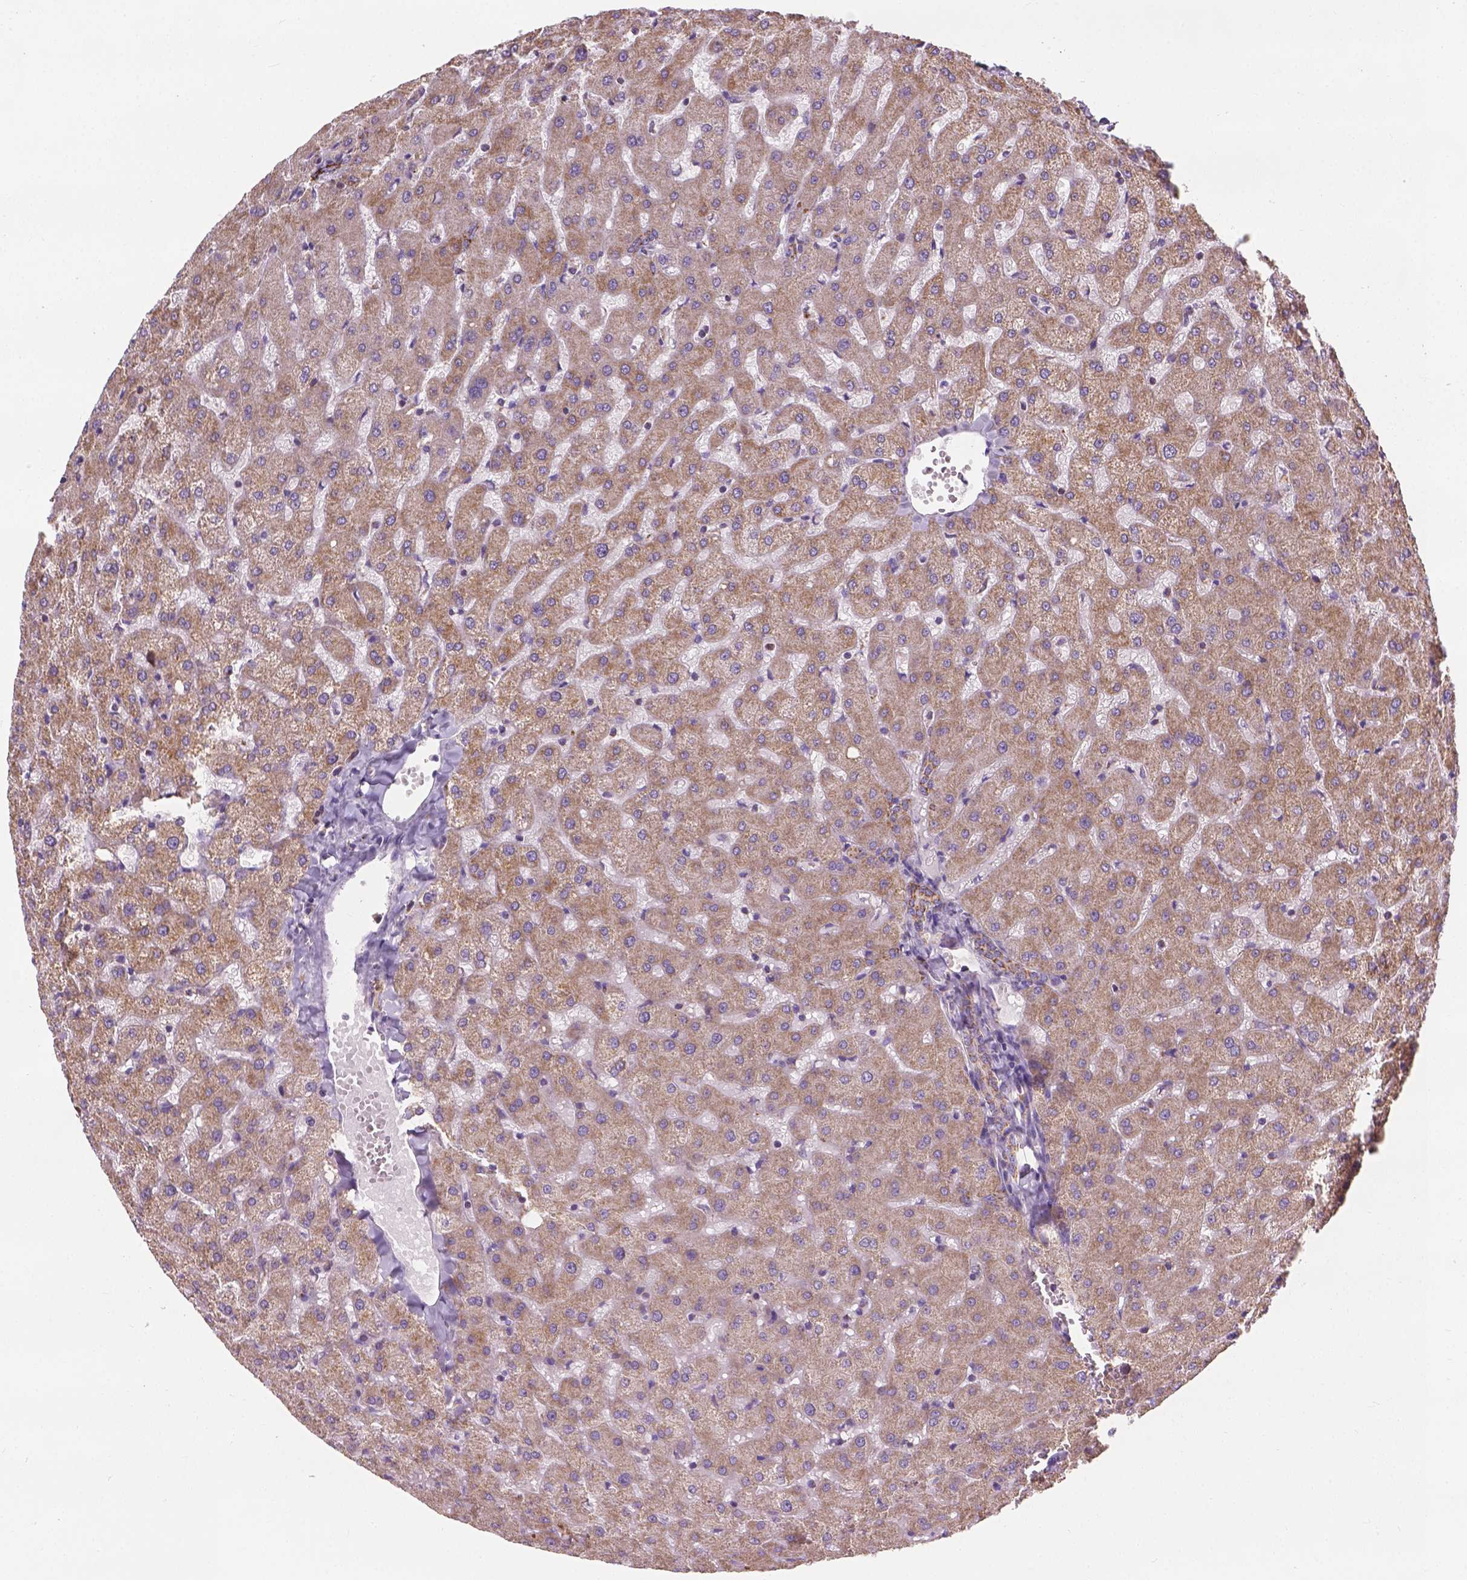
{"staining": {"intensity": "strong", "quantity": ">75%", "location": "cytoplasmic/membranous"}, "tissue": "liver", "cell_type": "Cholangiocytes", "image_type": "normal", "snomed": [{"axis": "morphology", "description": "Normal tissue, NOS"}, {"axis": "topography", "description": "Liver"}], "caption": "Protein expression analysis of benign liver shows strong cytoplasmic/membranous staining in approximately >75% of cholangiocytes.", "gene": "VDAC1", "patient": {"sex": "female", "age": 50}}